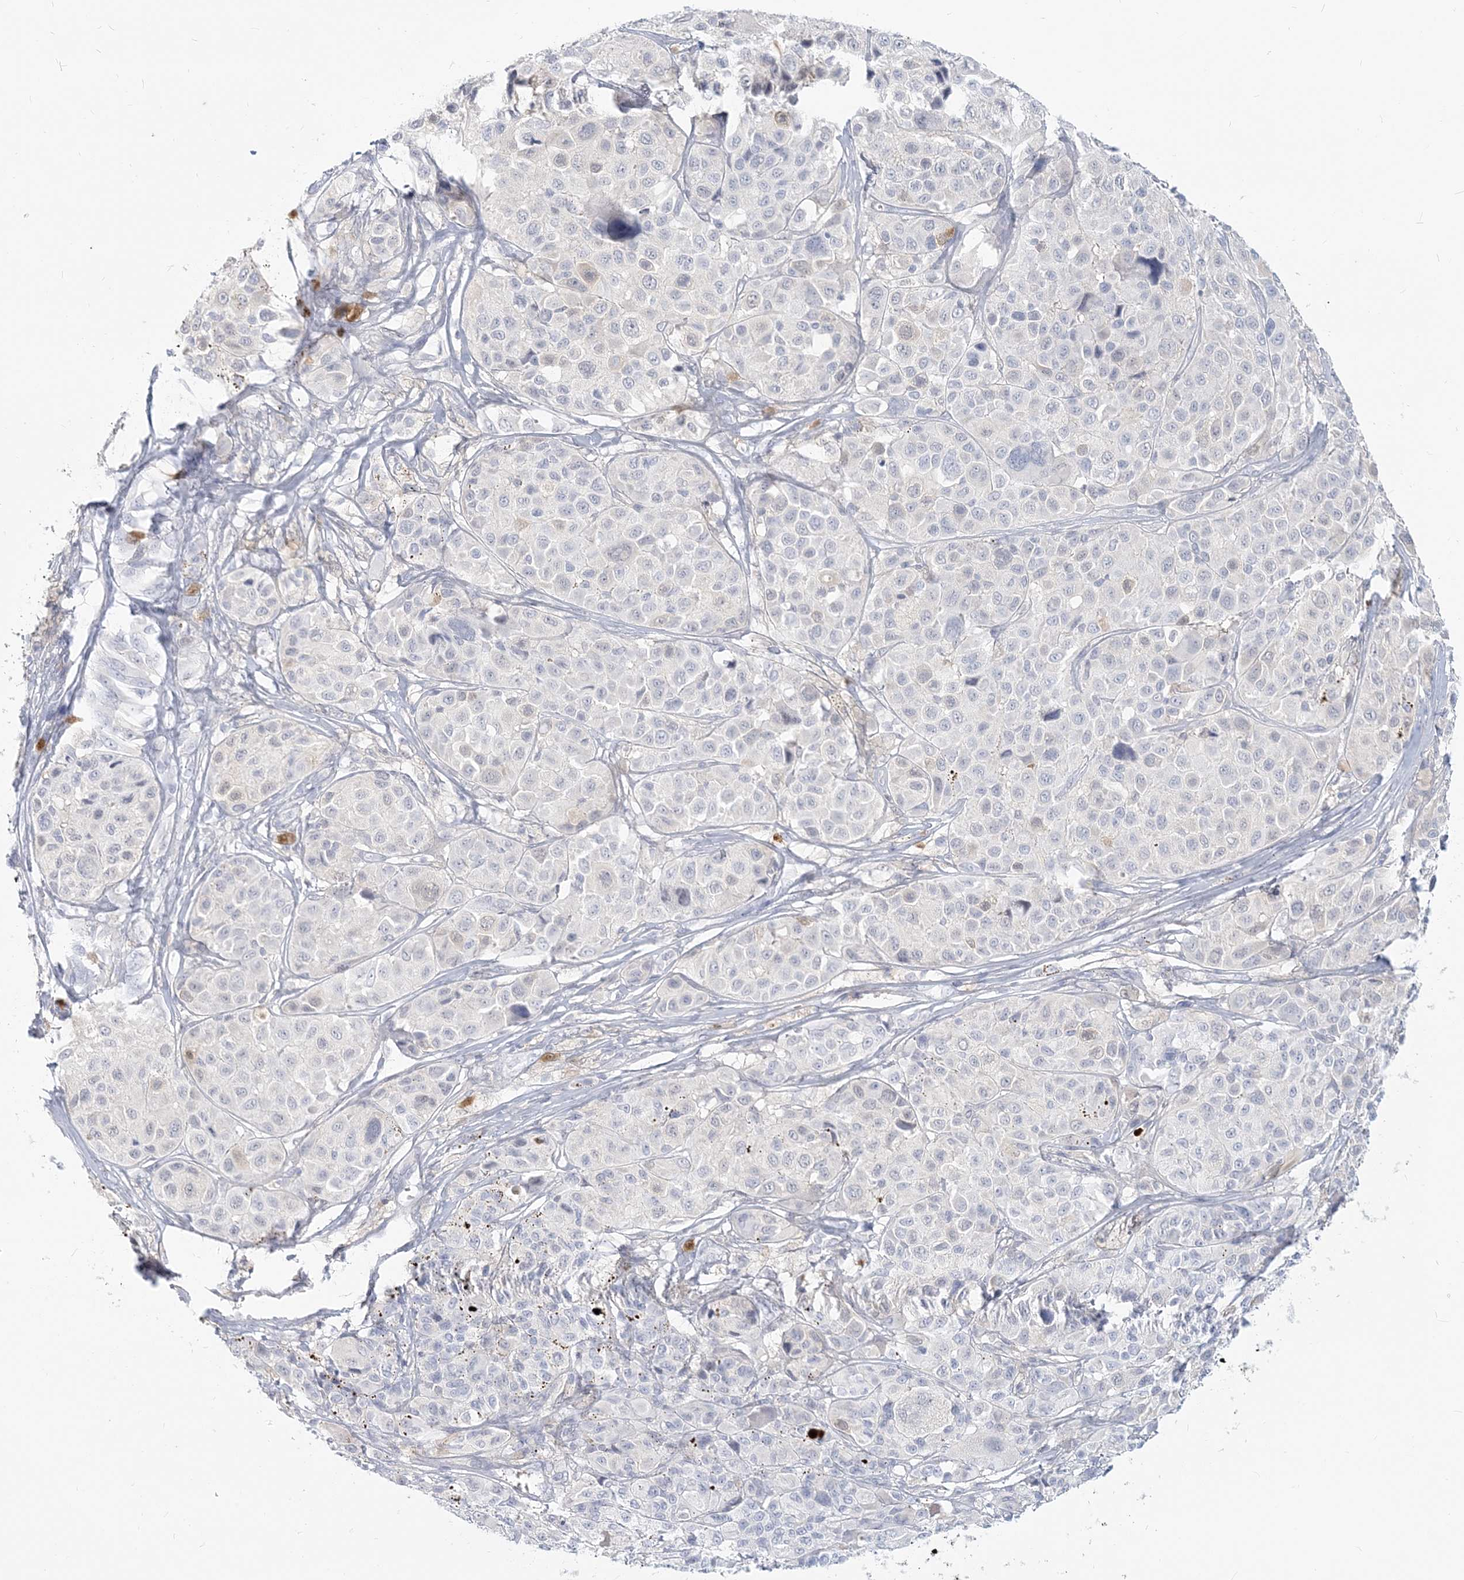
{"staining": {"intensity": "negative", "quantity": "none", "location": "none"}, "tissue": "melanoma", "cell_type": "Tumor cells", "image_type": "cancer", "snomed": [{"axis": "morphology", "description": "Malignant melanoma, NOS"}, {"axis": "topography", "description": "Skin of trunk"}], "caption": "Immunohistochemistry photomicrograph of melanoma stained for a protein (brown), which reveals no staining in tumor cells.", "gene": "GMPPA", "patient": {"sex": "male", "age": 71}}